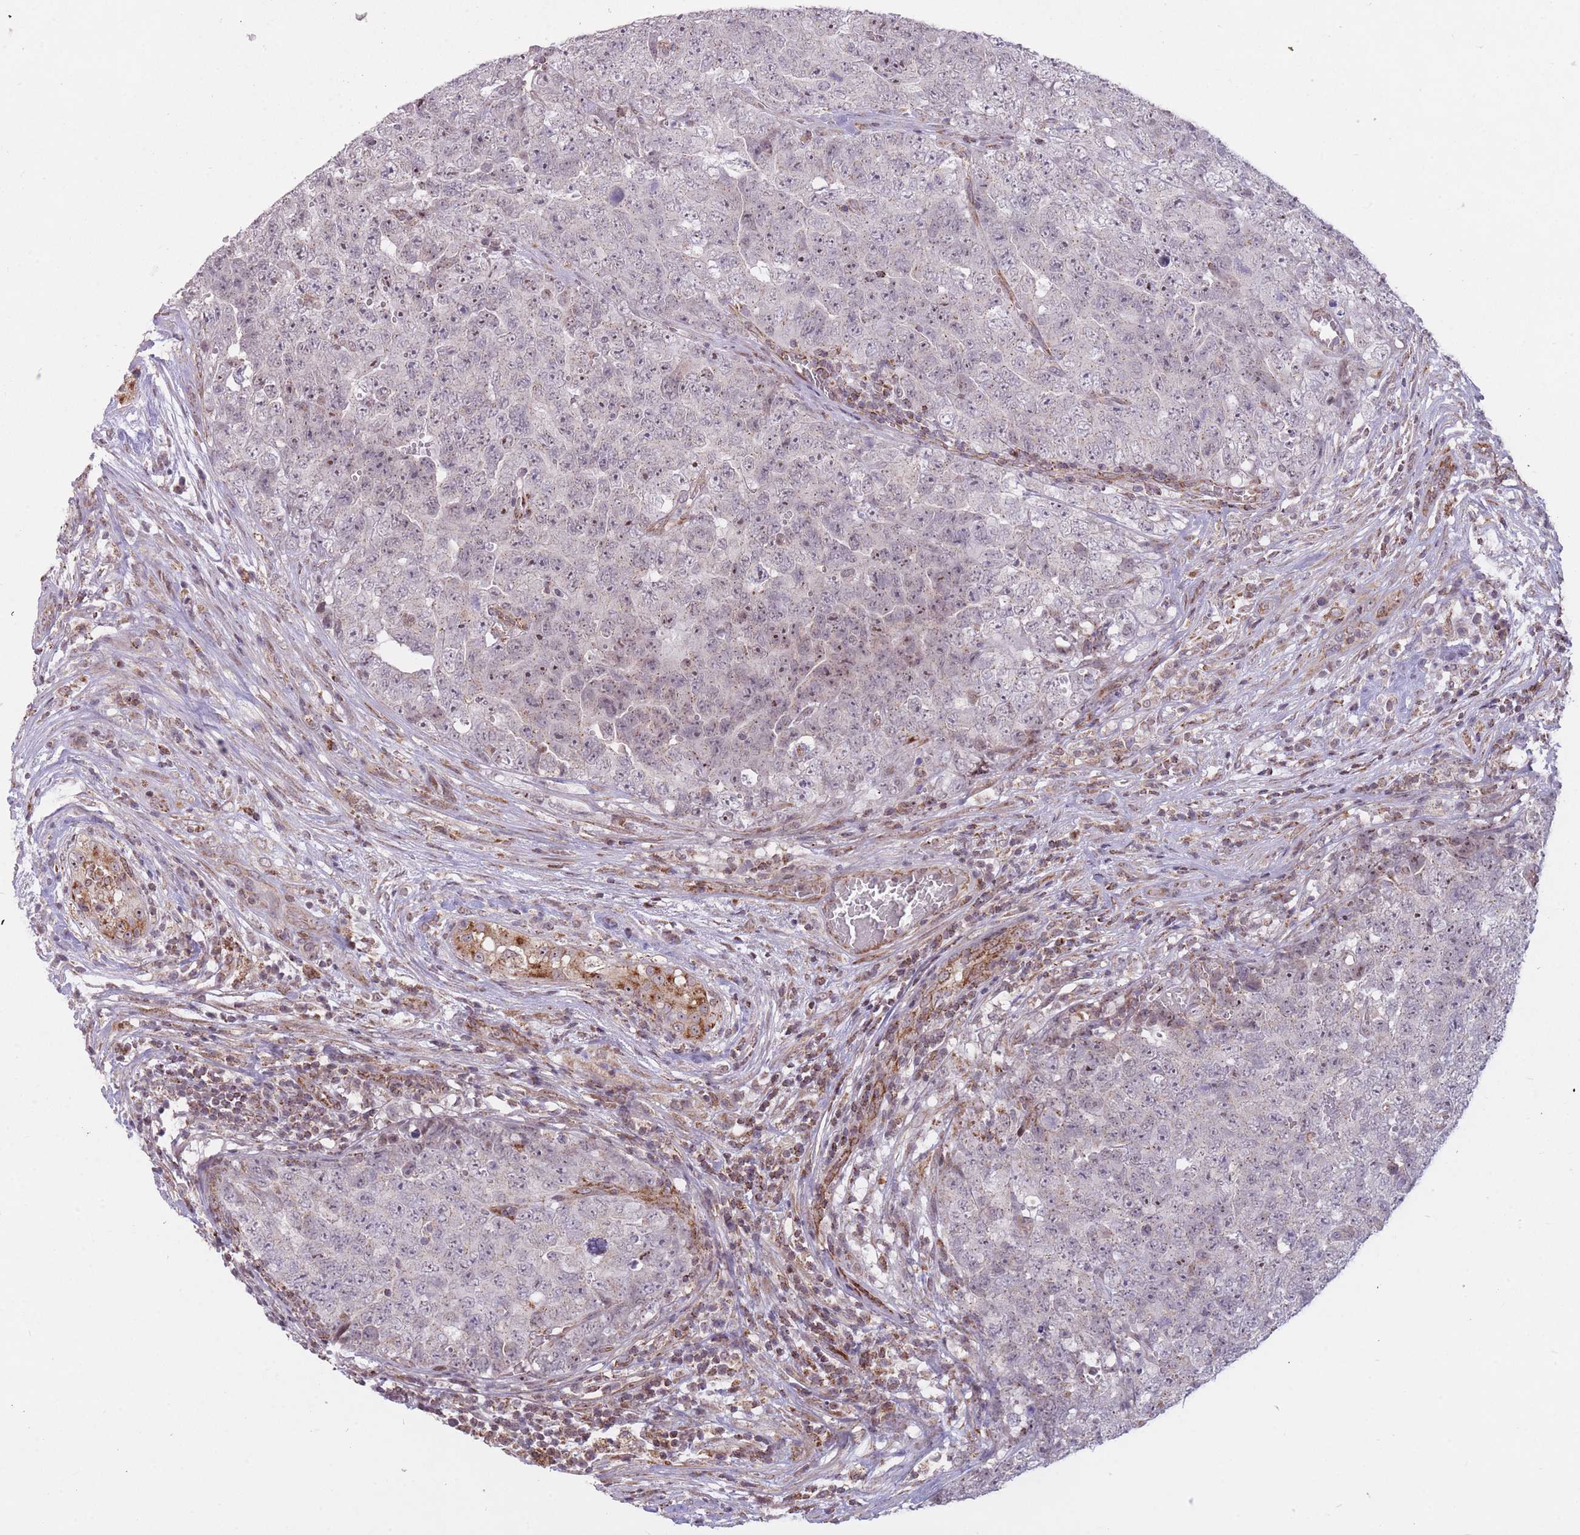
{"staining": {"intensity": "moderate", "quantity": "<25%", "location": "nuclear"}, "tissue": "testis cancer", "cell_type": "Tumor cells", "image_type": "cancer", "snomed": [{"axis": "morphology", "description": "Seminoma, NOS"}, {"axis": "morphology", "description": "Teratoma, malignant, NOS"}, {"axis": "topography", "description": "Testis"}], "caption": "A brown stain labels moderate nuclear staining of a protein in human testis seminoma tumor cells.", "gene": "DPYSL4", "patient": {"sex": "male", "age": 34}}